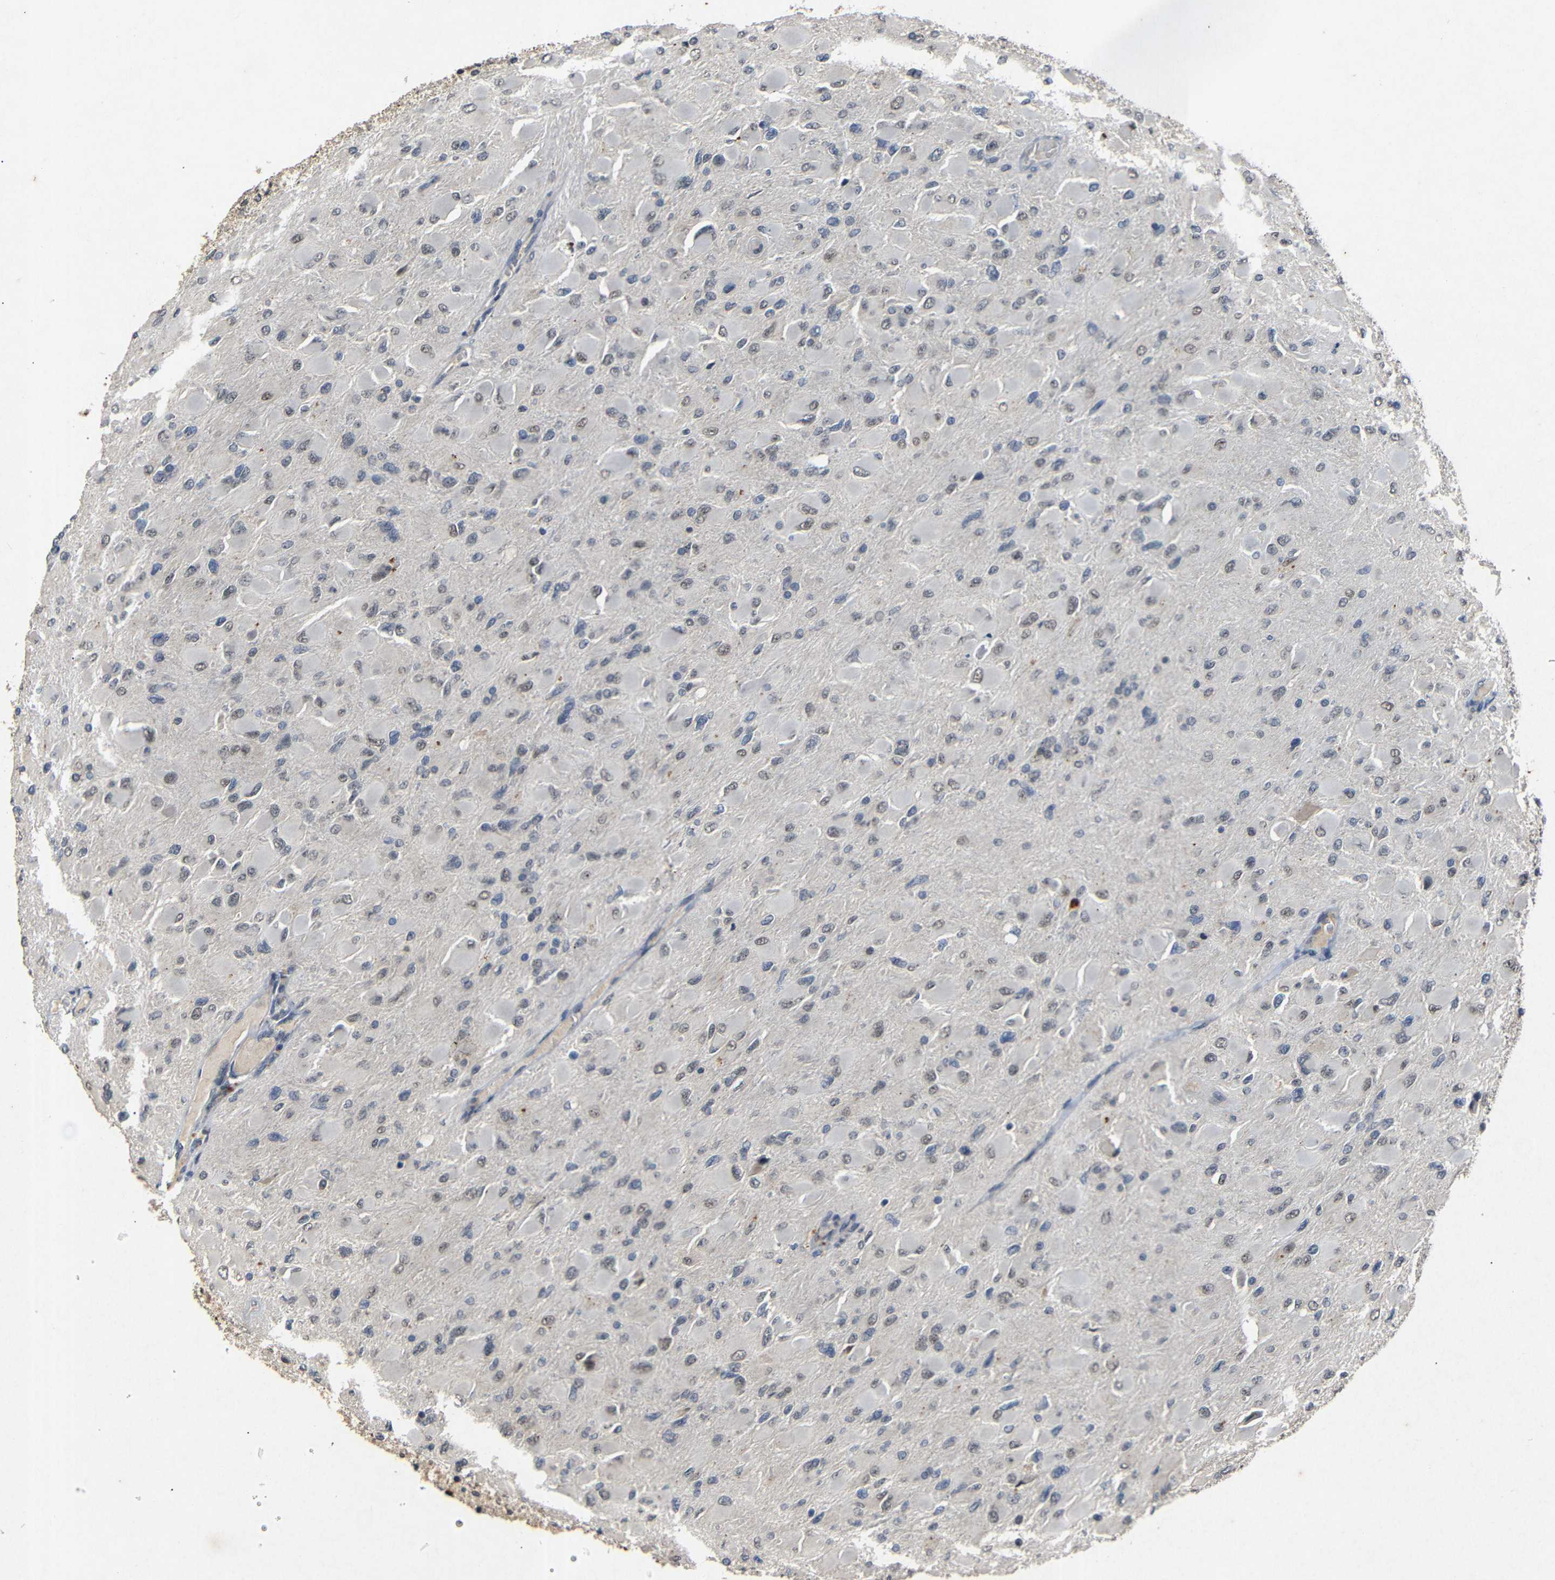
{"staining": {"intensity": "weak", "quantity": "25%-75%", "location": "nuclear"}, "tissue": "glioma", "cell_type": "Tumor cells", "image_type": "cancer", "snomed": [{"axis": "morphology", "description": "Glioma, malignant, High grade"}, {"axis": "topography", "description": "Cerebral cortex"}], "caption": "The immunohistochemical stain highlights weak nuclear positivity in tumor cells of malignant glioma (high-grade) tissue. (brown staining indicates protein expression, while blue staining denotes nuclei).", "gene": "PARN", "patient": {"sex": "female", "age": 36}}